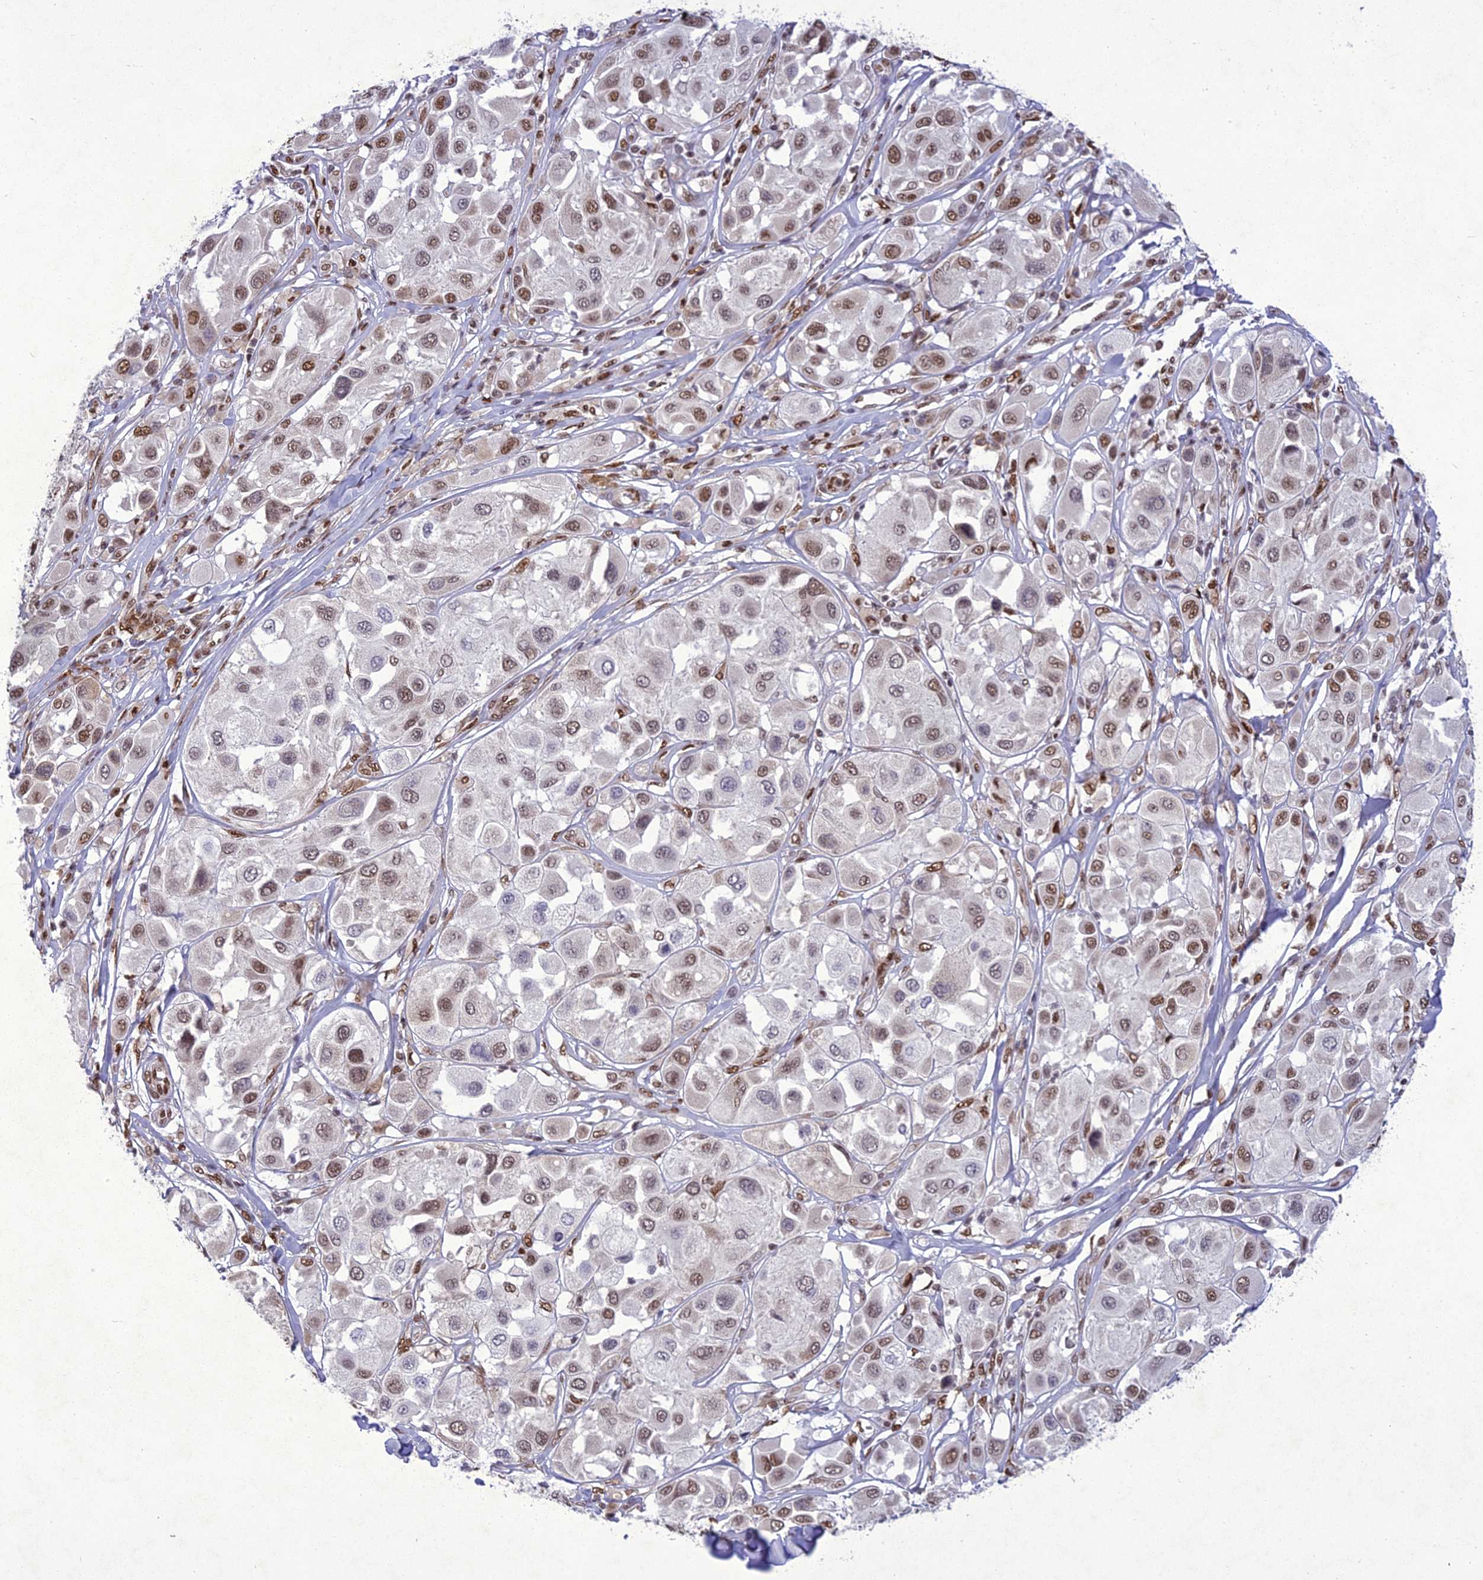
{"staining": {"intensity": "moderate", "quantity": "25%-75%", "location": "nuclear"}, "tissue": "melanoma", "cell_type": "Tumor cells", "image_type": "cancer", "snomed": [{"axis": "morphology", "description": "Malignant melanoma, Metastatic site"}, {"axis": "topography", "description": "Skin"}], "caption": "Protein staining of melanoma tissue demonstrates moderate nuclear expression in about 25%-75% of tumor cells.", "gene": "DDX1", "patient": {"sex": "male", "age": 41}}